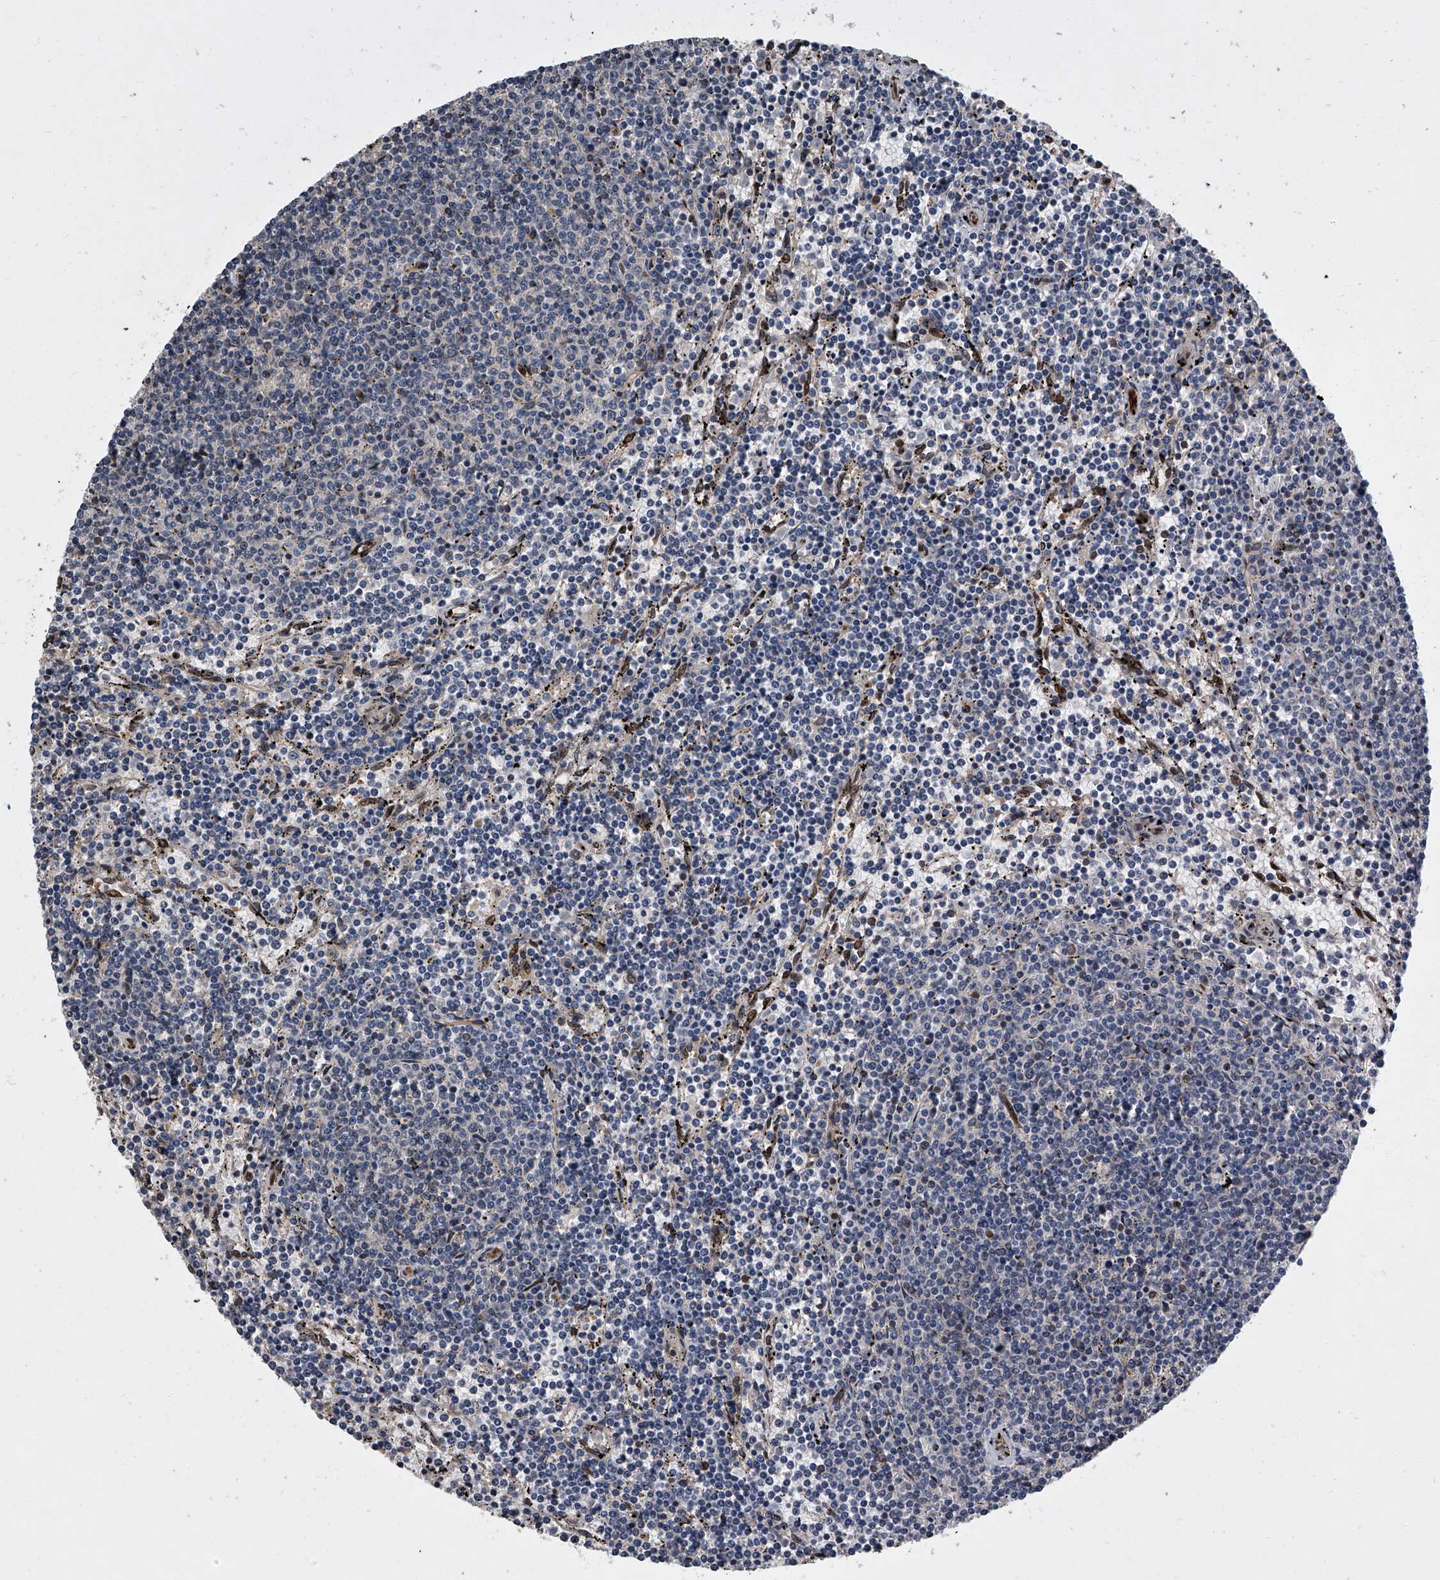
{"staining": {"intensity": "negative", "quantity": "none", "location": "none"}, "tissue": "lymphoma", "cell_type": "Tumor cells", "image_type": "cancer", "snomed": [{"axis": "morphology", "description": "Malignant lymphoma, non-Hodgkin's type, Low grade"}, {"axis": "topography", "description": "Spleen"}], "caption": "An image of human malignant lymphoma, non-Hodgkin's type (low-grade) is negative for staining in tumor cells. The staining was performed using DAB to visualize the protein expression in brown, while the nuclei were stained in blue with hematoxylin (Magnification: 20x).", "gene": "LRRC8C", "patient": {"sex": "female", "age": 50}}